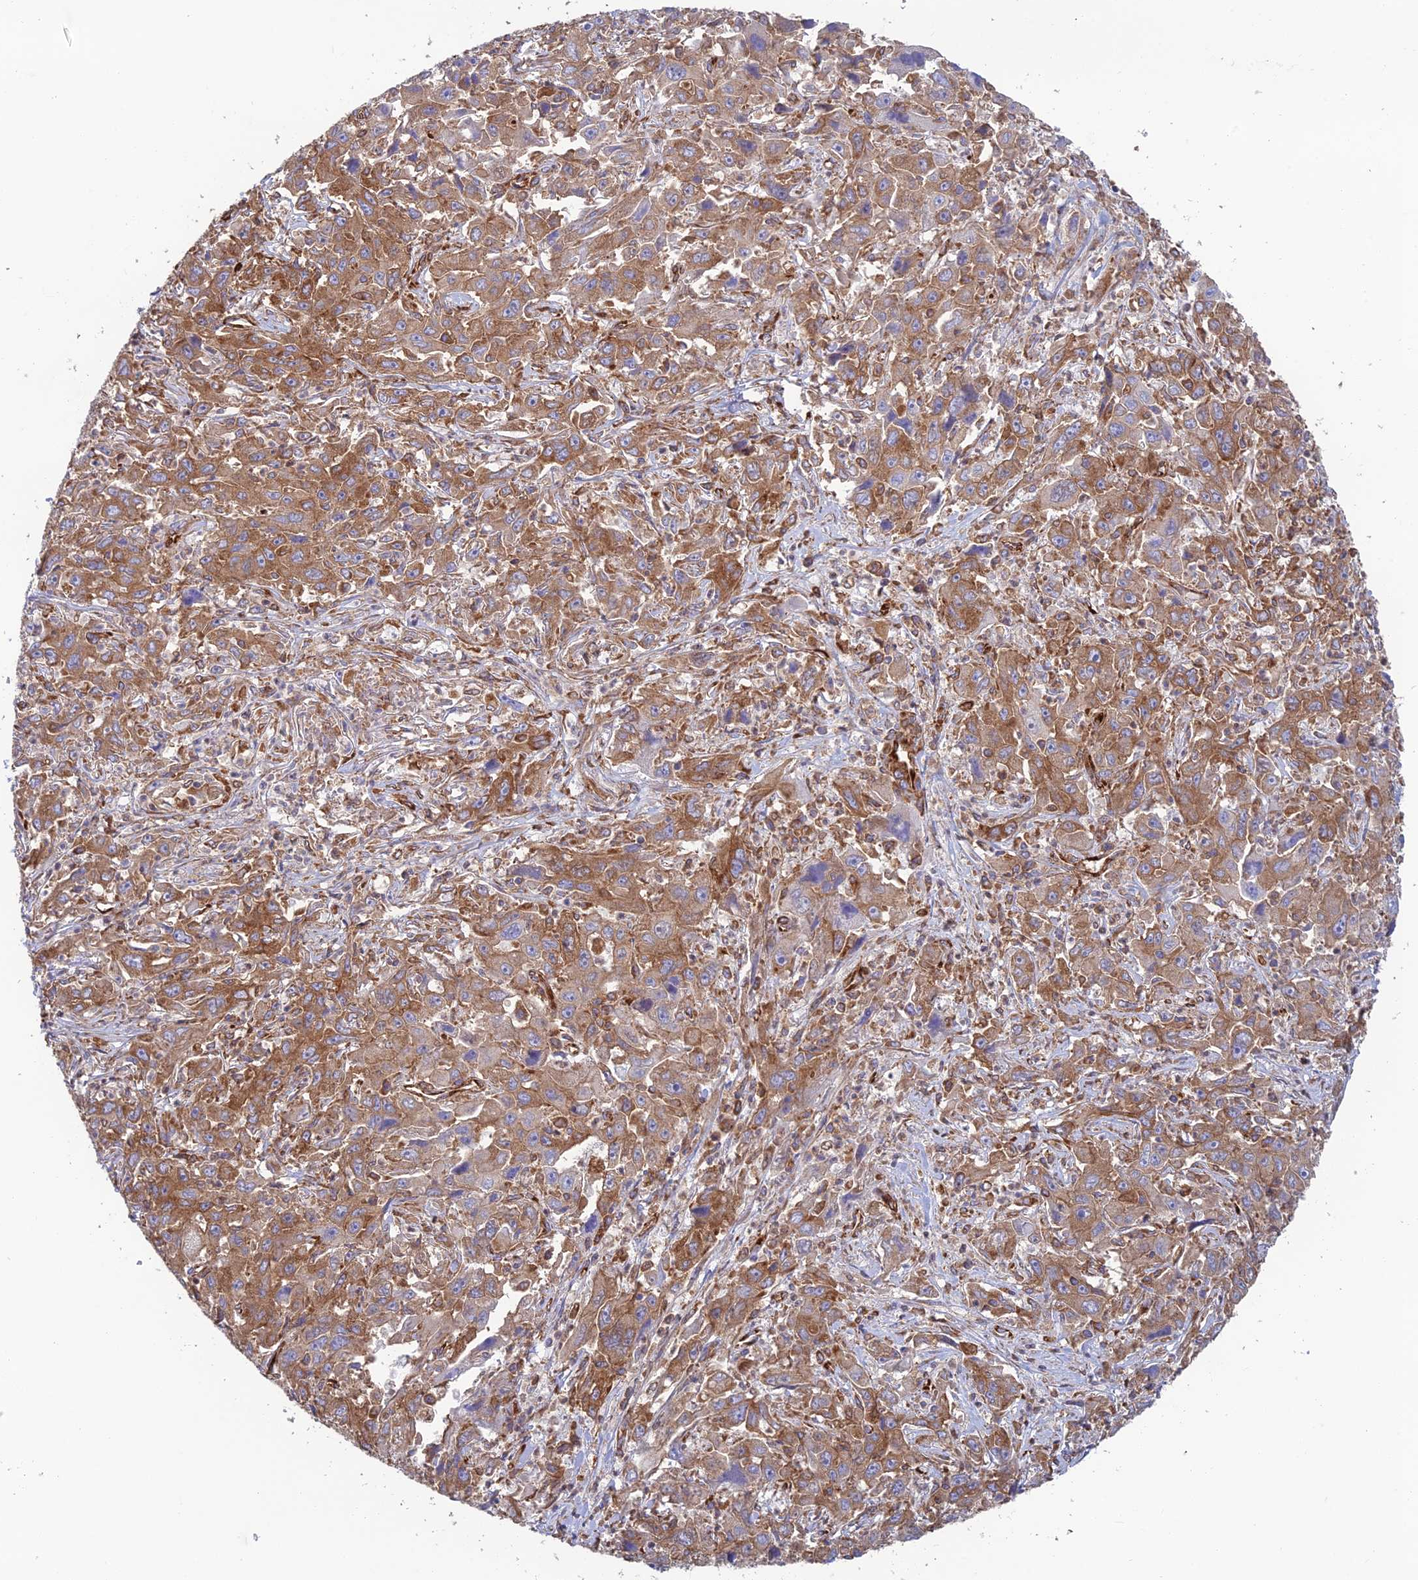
{"staining": {"intensity": "moderate", "quantity": ">75%", "location": "cytoplasmic/membranous"}, "tissue": "liver cancer", "cell_type": "Tumor cells", "image_type": "cancer", "snomed": [{"axis": "morphology", "description": "Carcinoma, Hepatocellular, NOS"}, {"axis": "topography", "description": "Liver"}], "caption": "Human liver cancer stained for a protein (brown) displays moderate cytoplasmic/membranous positive staining in about >75% of tumor cells.", "gene": "CCDC69", "patient": {"sex": "male", "age": 63}}